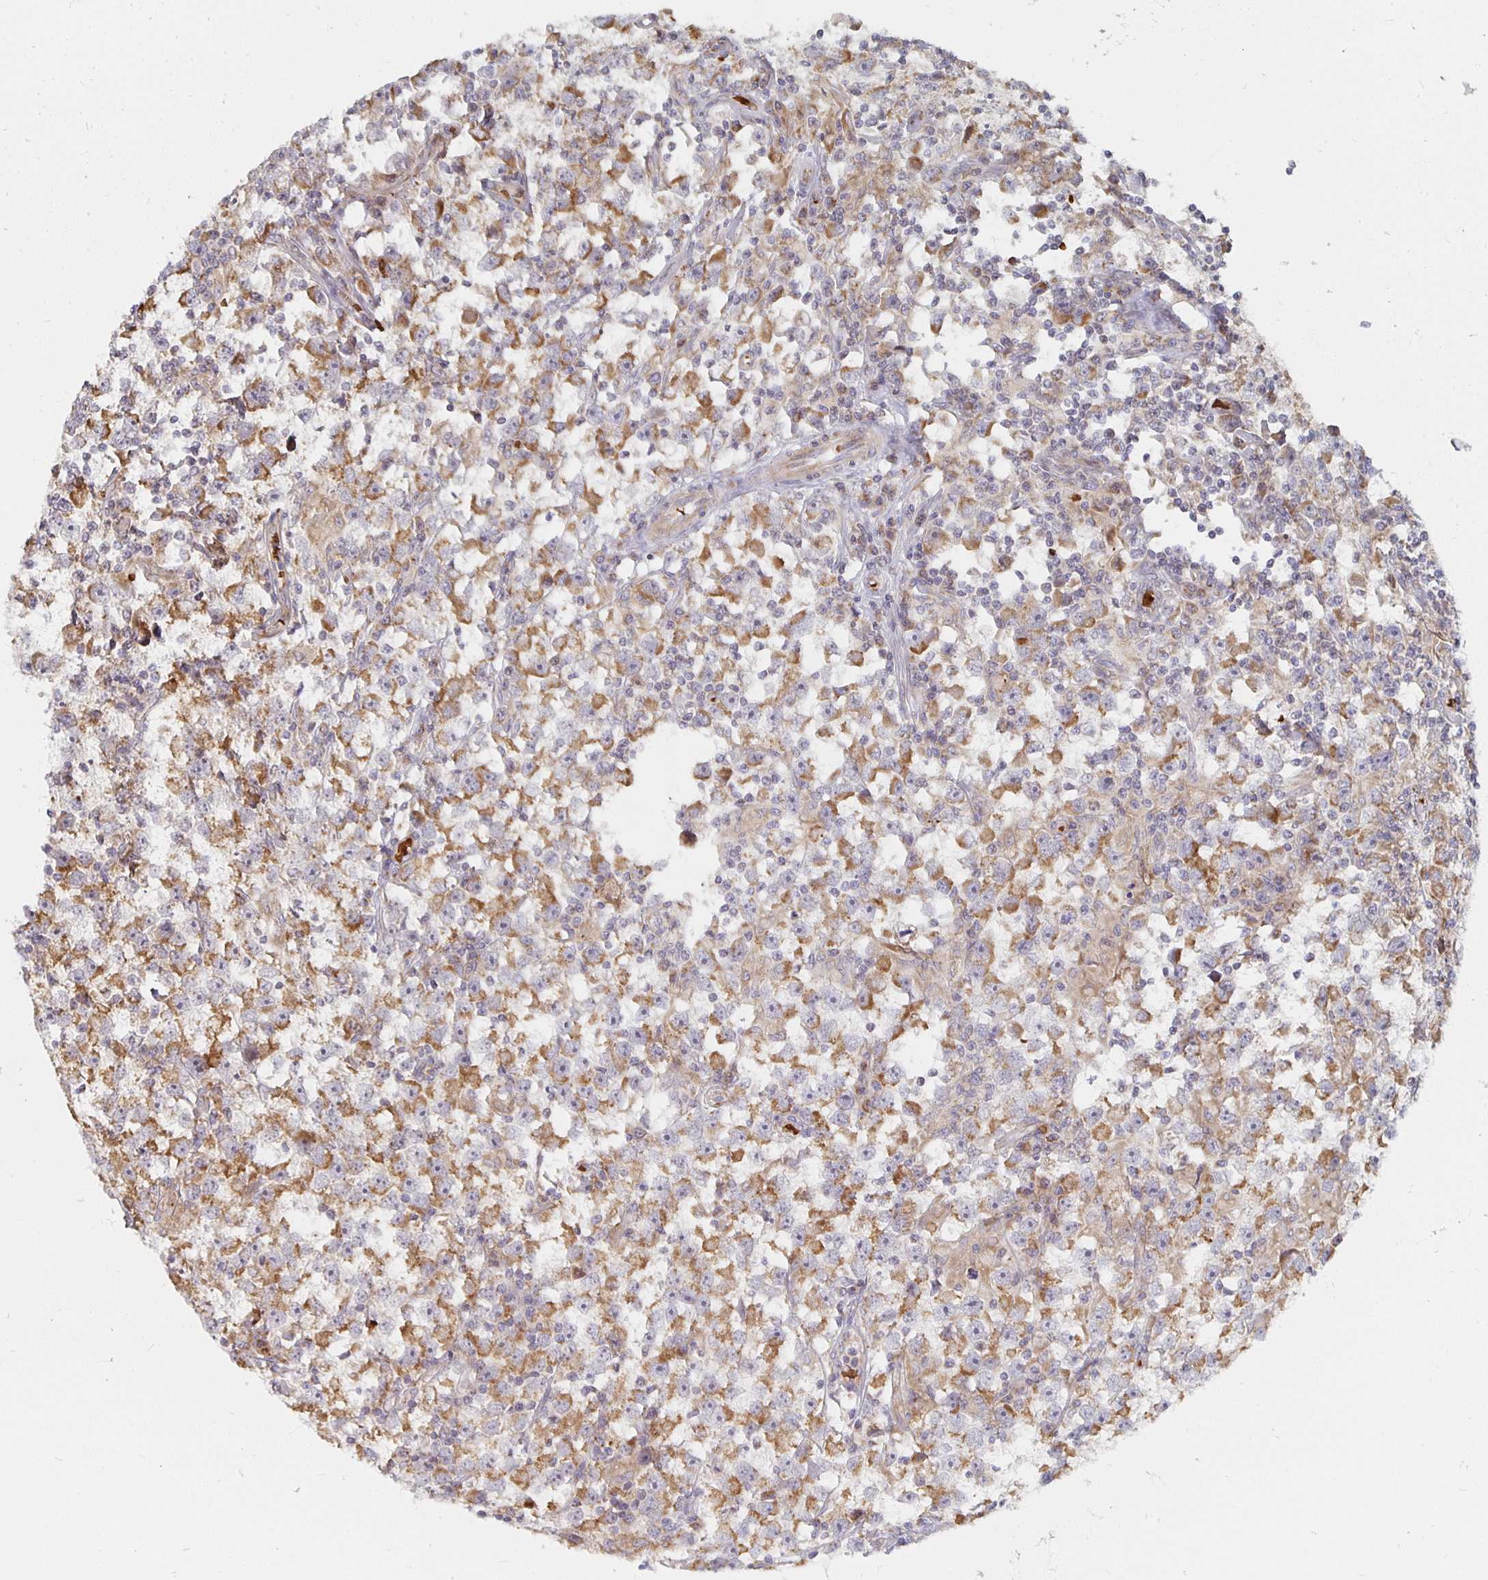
{"staining": {"intensity": "moderate", "quantity": ">75%", "location": "cytoplasmic/membranous"}, "tissue": "testis cancer", "cell_type": "Tumor cells", "image_type": "cancer", "snomed": [{"axis": "morphology", "description": "Seminoma, NOS"}, {"axis": "topography", "description": "Testis"}], "caption": "Testis seminoma was stained to show a protein in brown. There is medium levels of moderate cytoplasmic/membranous staining in approximately >75% of tumor cells.", "gene": "MRPL28", "patient": {"sex": "male", "age": 33}}